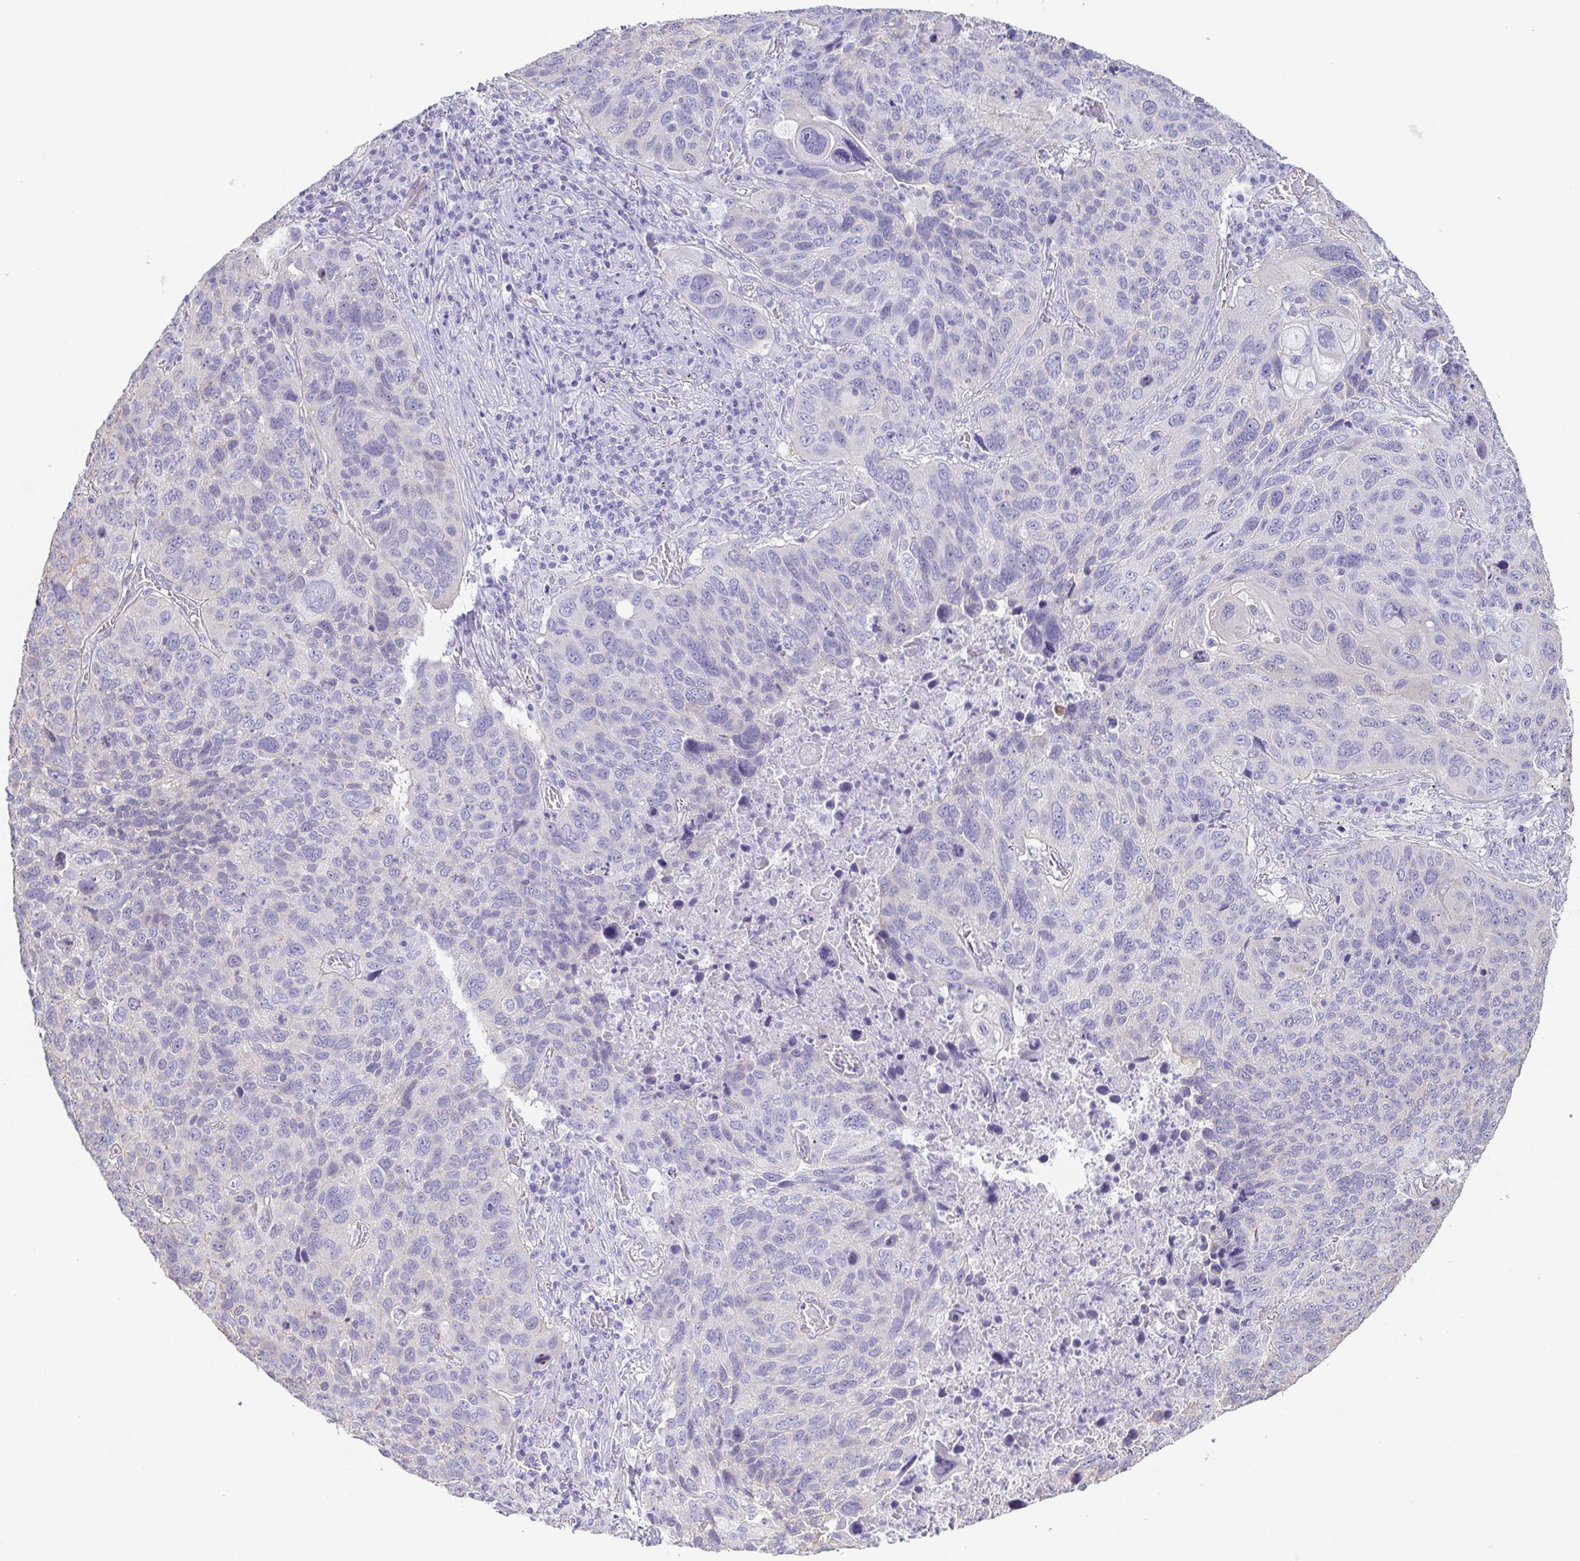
{"staining": {"intensity": "negative", "quantity": "none", "location": "none"}, "tissue": "lung cancer", "cell_type": "Tumor cells", "image_type": "cancer", "snomed": [{"axis": "morphology", "description": "Squamous cell carcinoma, NOS"}, {"axis": "topography", "description": "Lung"}], "caption": "There is no significant positivity in tumor cells of squamous cell carcinoma (lung).", "gene": "PRR4", "patient": {"sex": "male", "age": 68}}